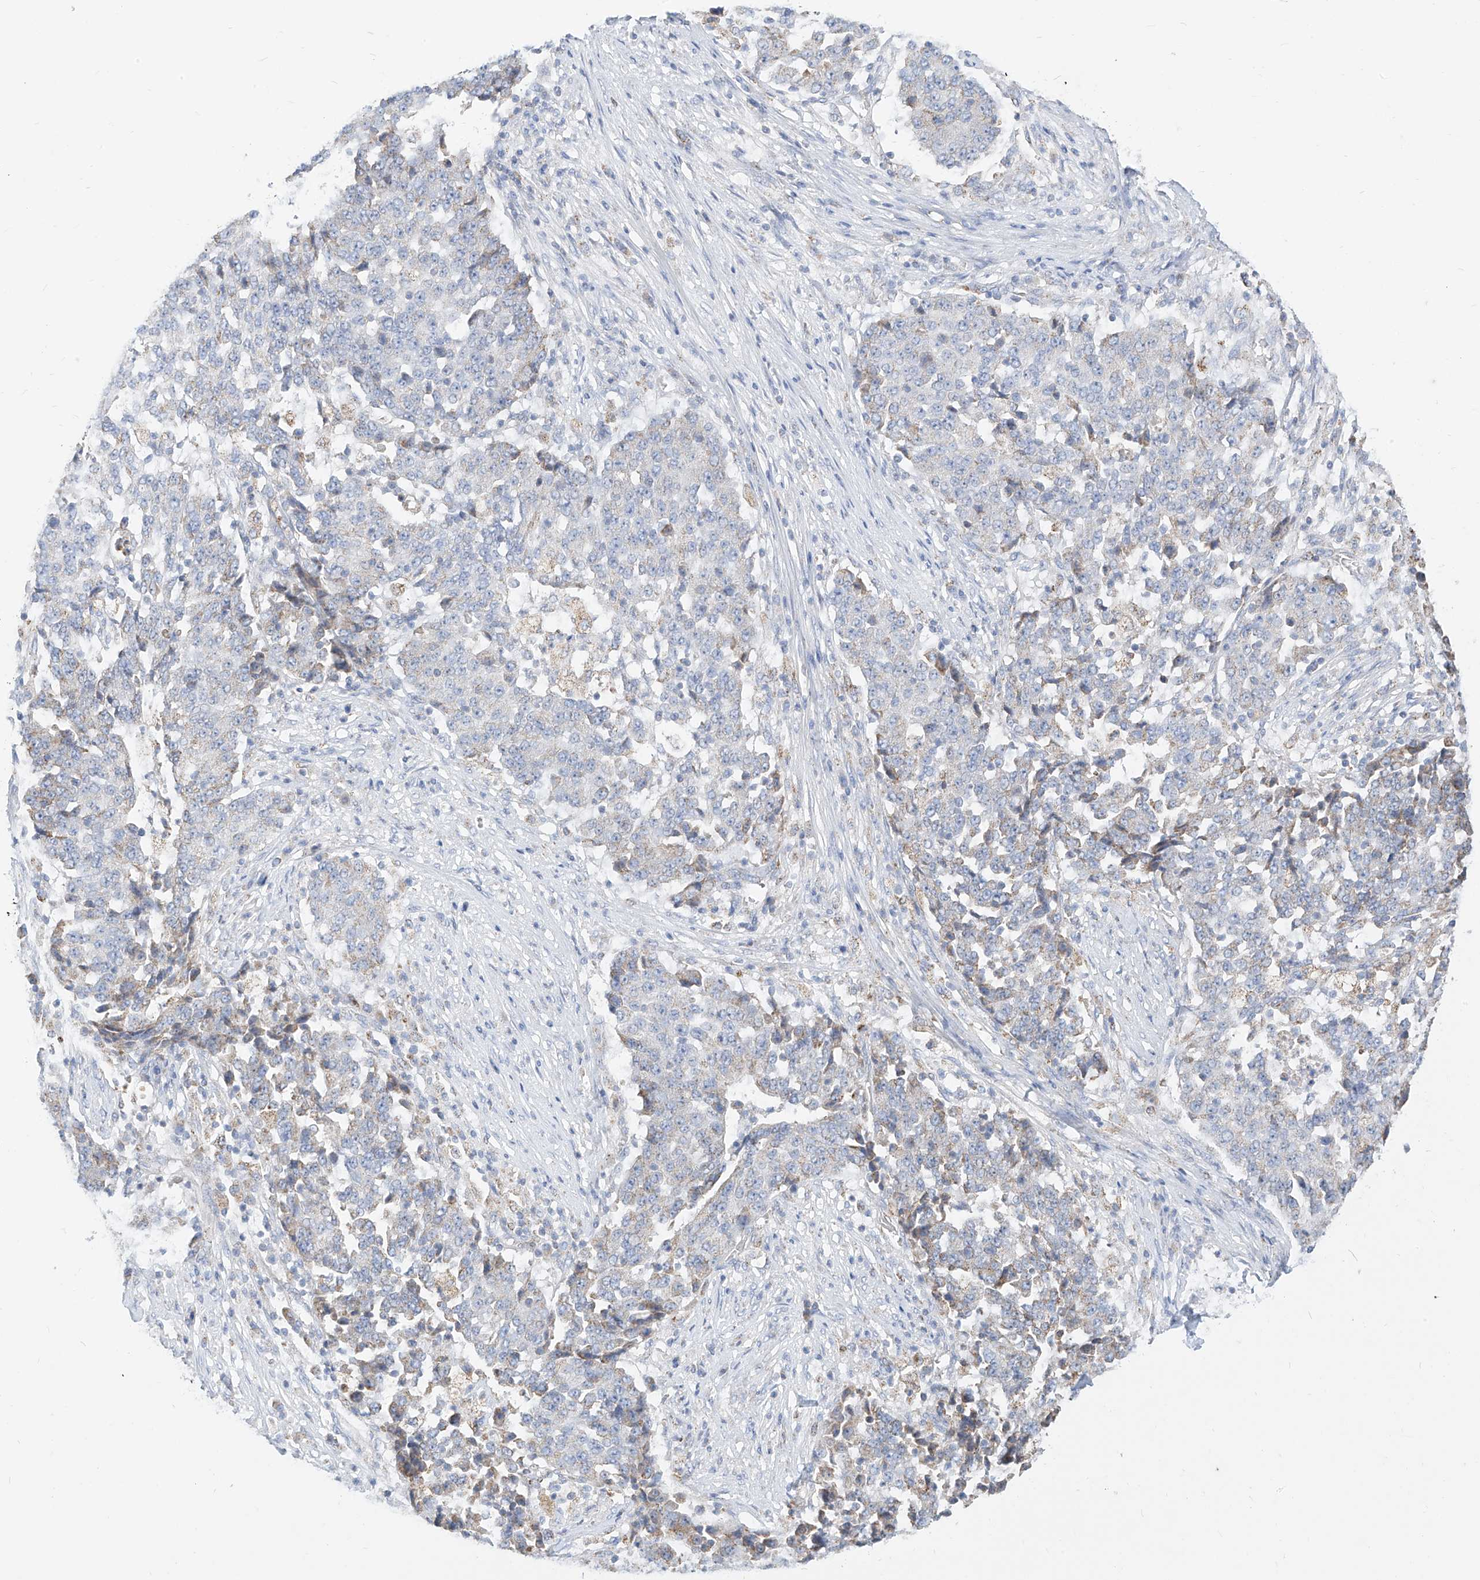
{"staining": {"intensity": "weak", "quantity": "<25%", "location": "cytoplasmic/membranous"}, "tissue": "stomach cancer", "cell_type": "Tumor cells", "image_type": "cancer", "snomed": [{"axis": "morphology", "description": "Adenocarcinoma, NOS"}, {"axis": "topography", "description": "Stomach"}], "caption": "Image shows no significant protein expression in tumor cells of stomach cancer (adenocarcinoma).", "gene": "RASA2", "patient": {"sex": "male", "age": 59}}